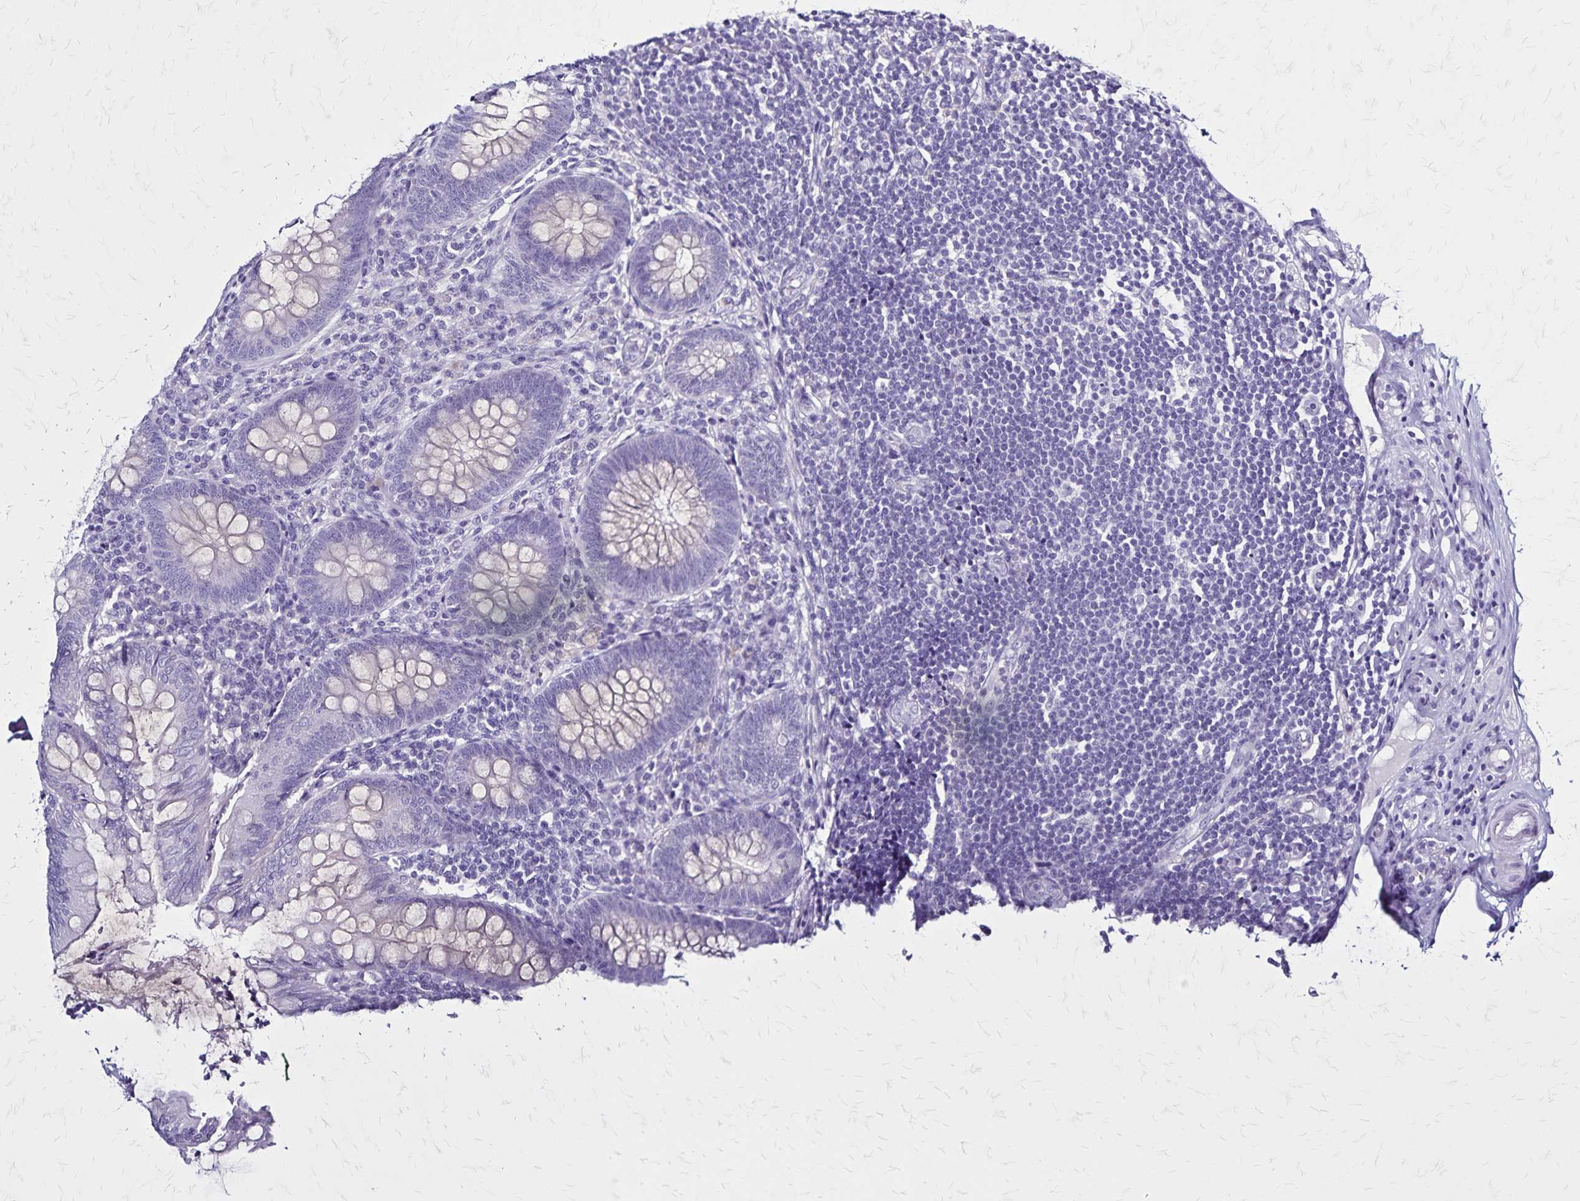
{"staining": {"intensity": "negative", "quantity": "none", "location": "none"}, "tissue": "appendix", "cell_type": "Glandular cells", "image_type": "normal", "snomed": [{"axis": "morphology", "description": "Normal tissue, NOS"}, {"axis": "topography", "description": "Appendix"}], "caption": "This is an IHC photomicrograph of unremarkable appendix. There is no positivity in glandular cells.", "gene": "PLXNA4", "patient": {"sex": "female", "age": 57}}